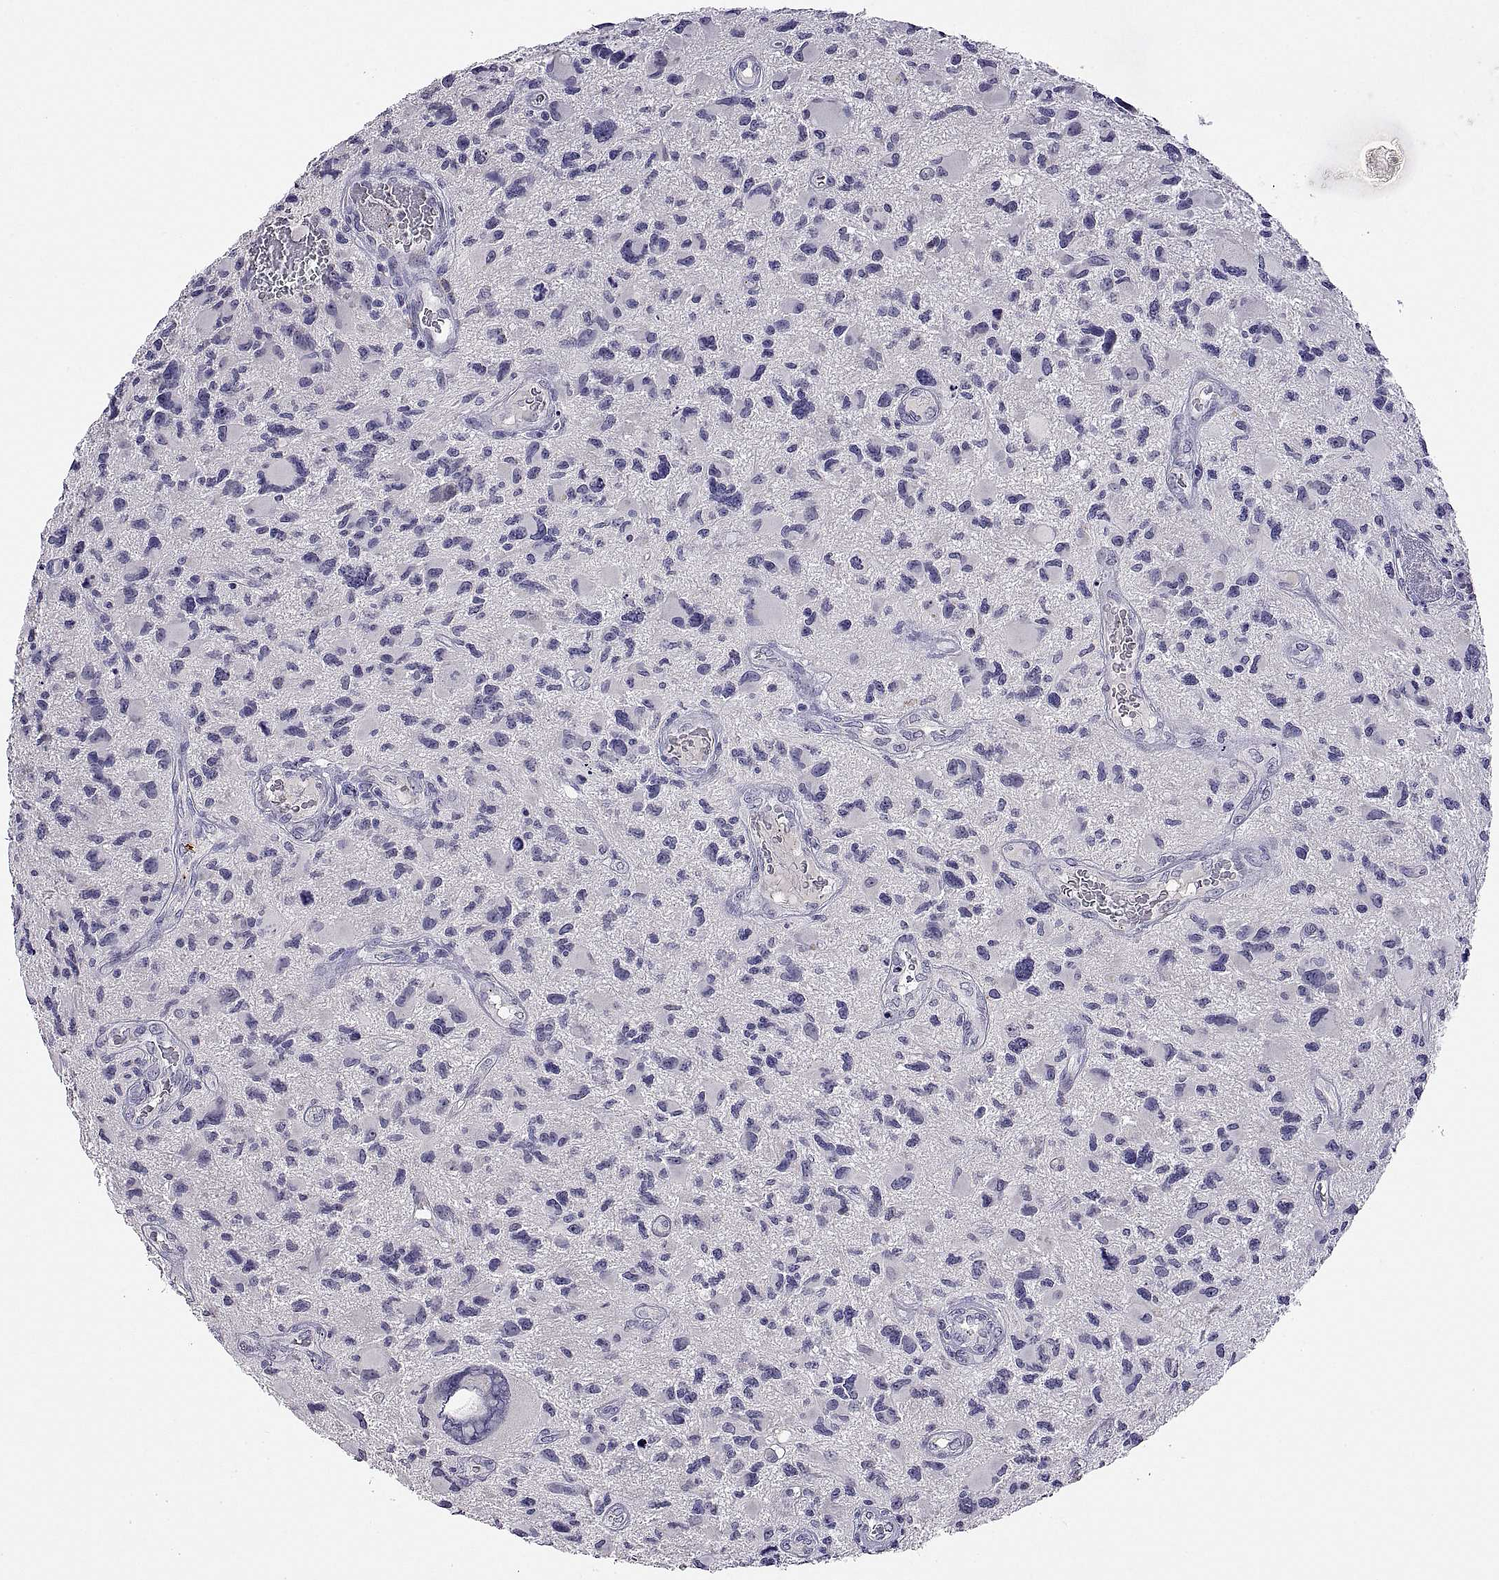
{"staining": {"intensity": "negative", "quantity": "none", "location": "none"}, "tissue": "glioma", "cell_type": "Tumor cells", "image_type": "cancer", "snomed": [{"axis": "morphology", "description": "Glioma, malignant, NOS"}, {"axis": "morphology", "description": "Glioma, malignant, High grade"}, {"axis": "topography", "description": "Brain"}], "caption": "The image demonstrates no staining of tumor cells in glioma (malignant). (DAB immunohistochemistry, high magnification).", "gene": "MS4A1", "patient": {"sex": "female", "age": 71}}